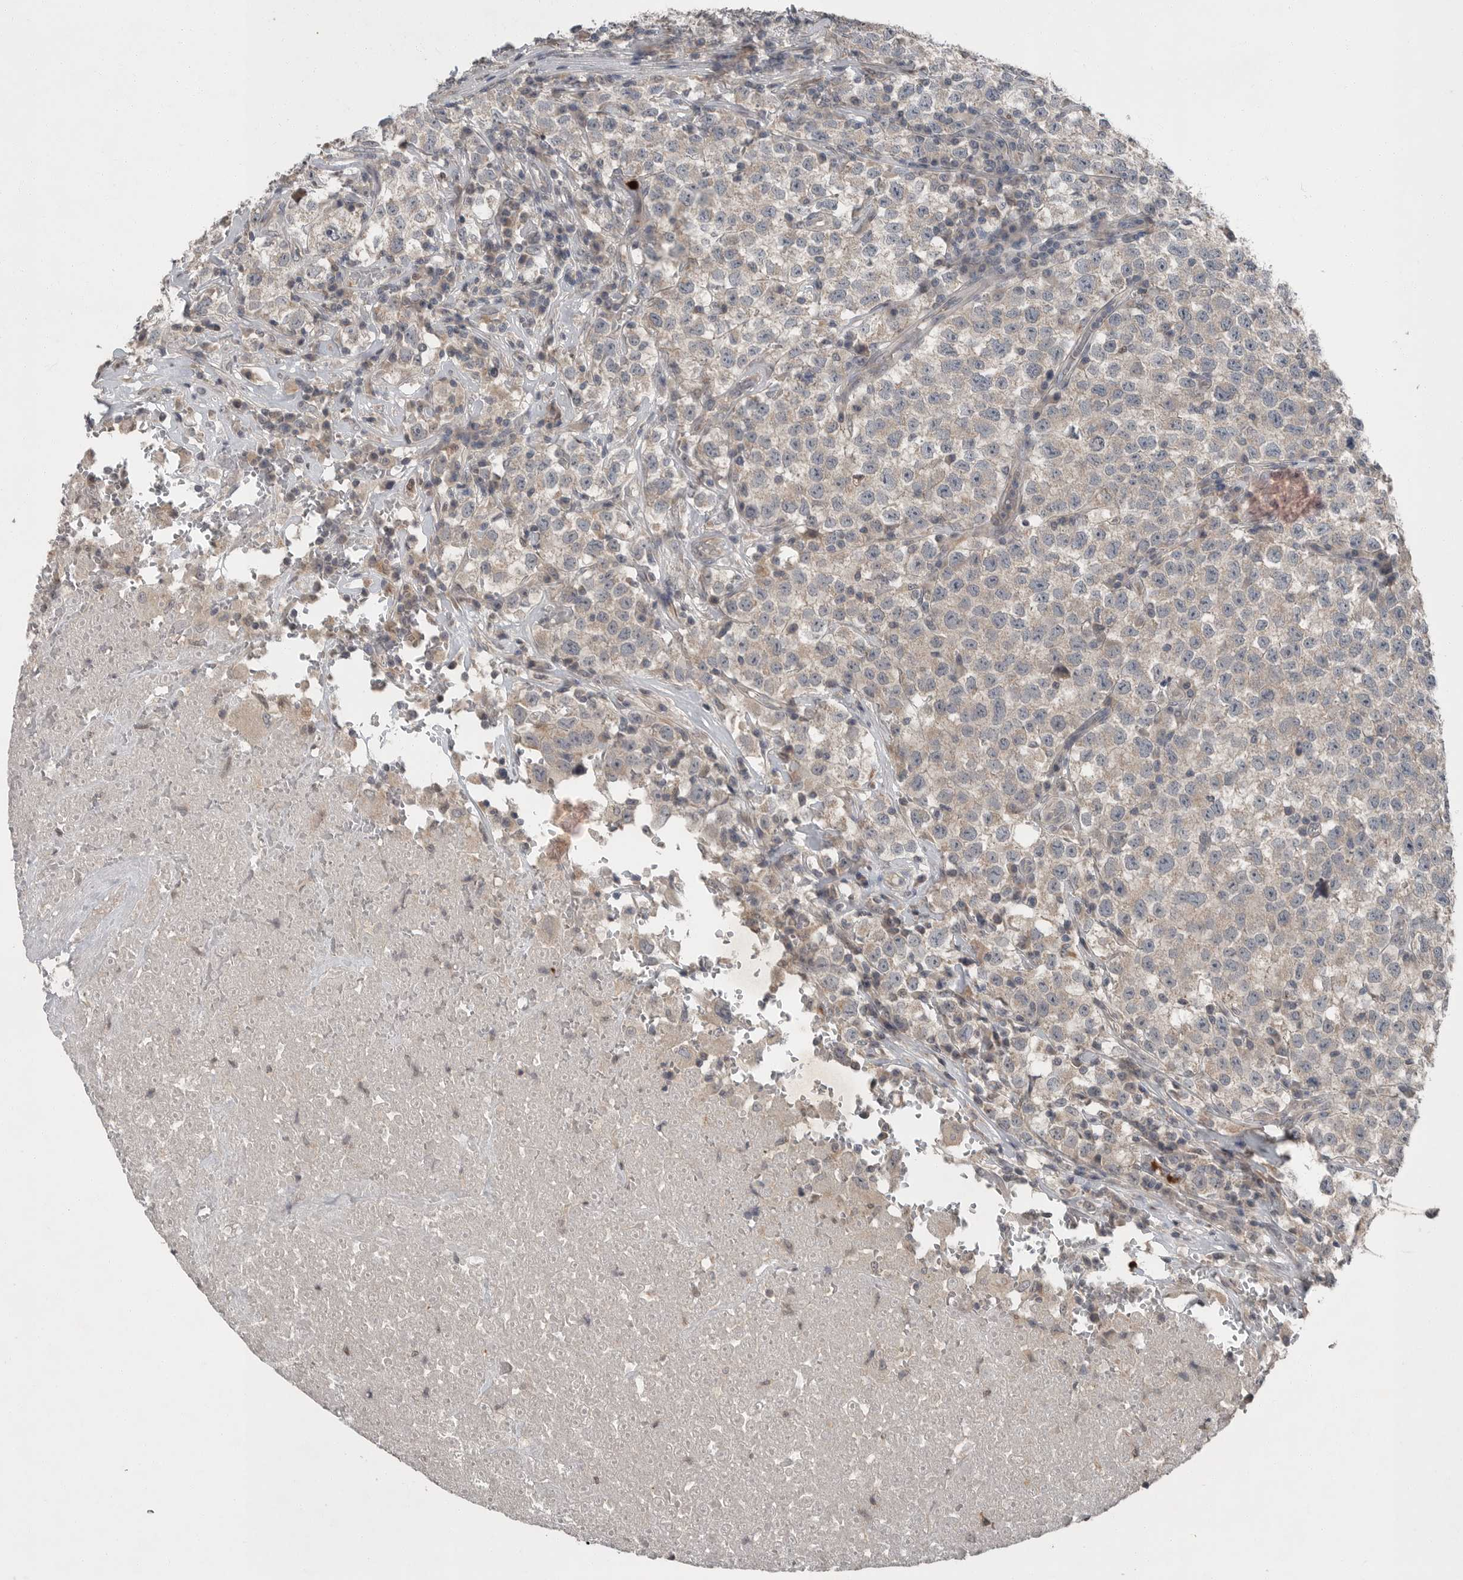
{"staining": {"intensity": "weak", "quantity": "<25%", "location": "cytoplasmic/membranous"}, "tissue": "testis cancer", "cell_type": "Tumor cells", "image_type": "cancer", "snomed": [{"axis": "morphology", "description": "Seminoma, NOS"}, {"axis": "topography", "description": "Testis"}], "caption": "A micrograph of testis cancer stained for a protein shows no brown staining in tumor cells. (DAB IHC, high magnification).", "gene": "SCP2", "patient": {"sex": "male", "age": 22}}